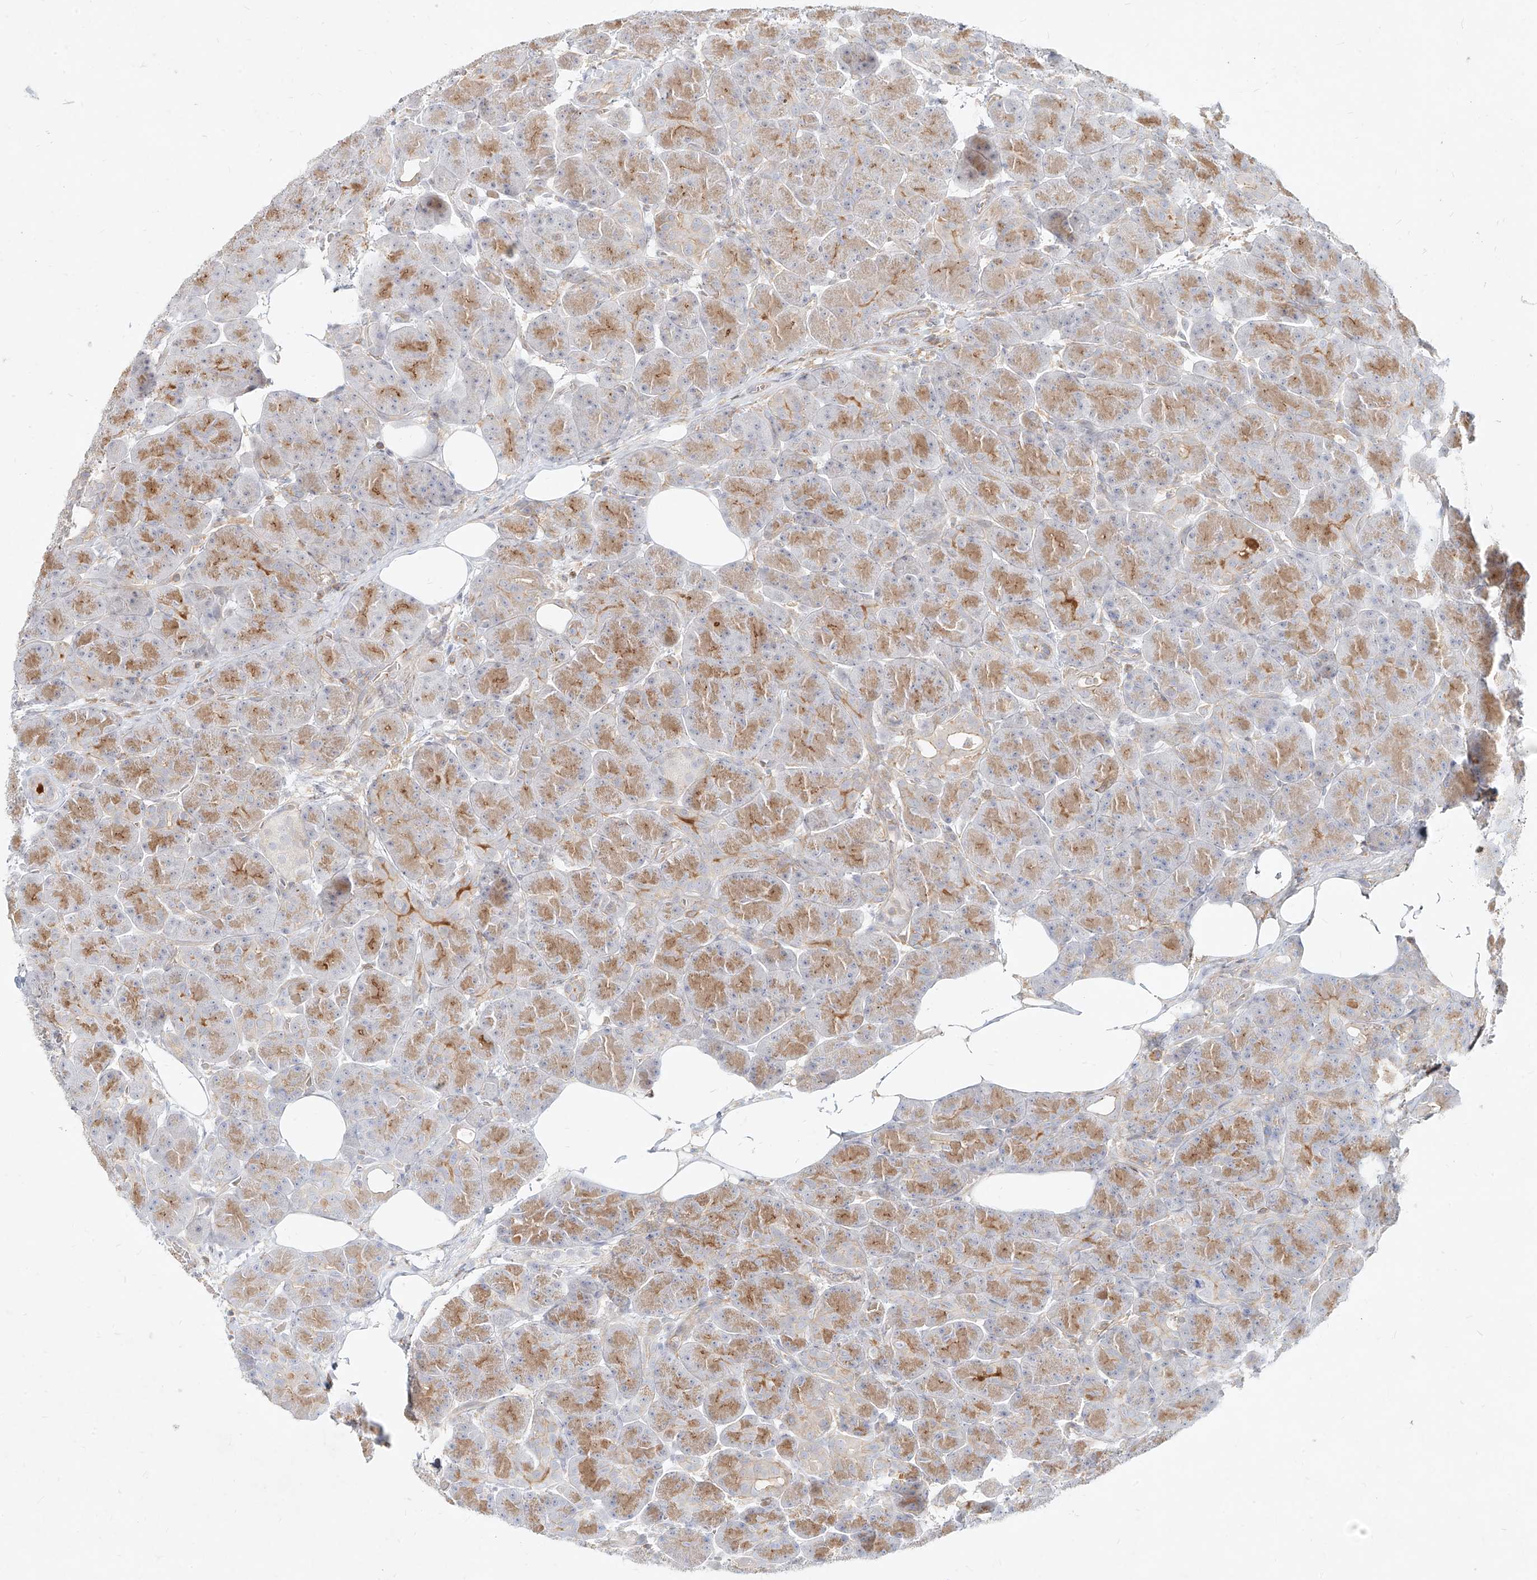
{"staining": {"intensity": "moderate", "quantity": ">75%", "location": "cytoplasmic/membranous"}, "tissue": "pancreas", "cell_type": "Exocrine glandular cells", "image_type": "normal", "snomed": [{"axis": "morphology", "description": "Normal tissue, NOS"}, {"axis": "topography", "description": "Pancreas"}], "caption": "A micrograph of human pancreas stained for a protein displays moderate cytoplasmic/membranous brown staining in exocrine glandular cells.", "gene": "SLC2A12", "patient": {"sex": "male", "age": 63}}